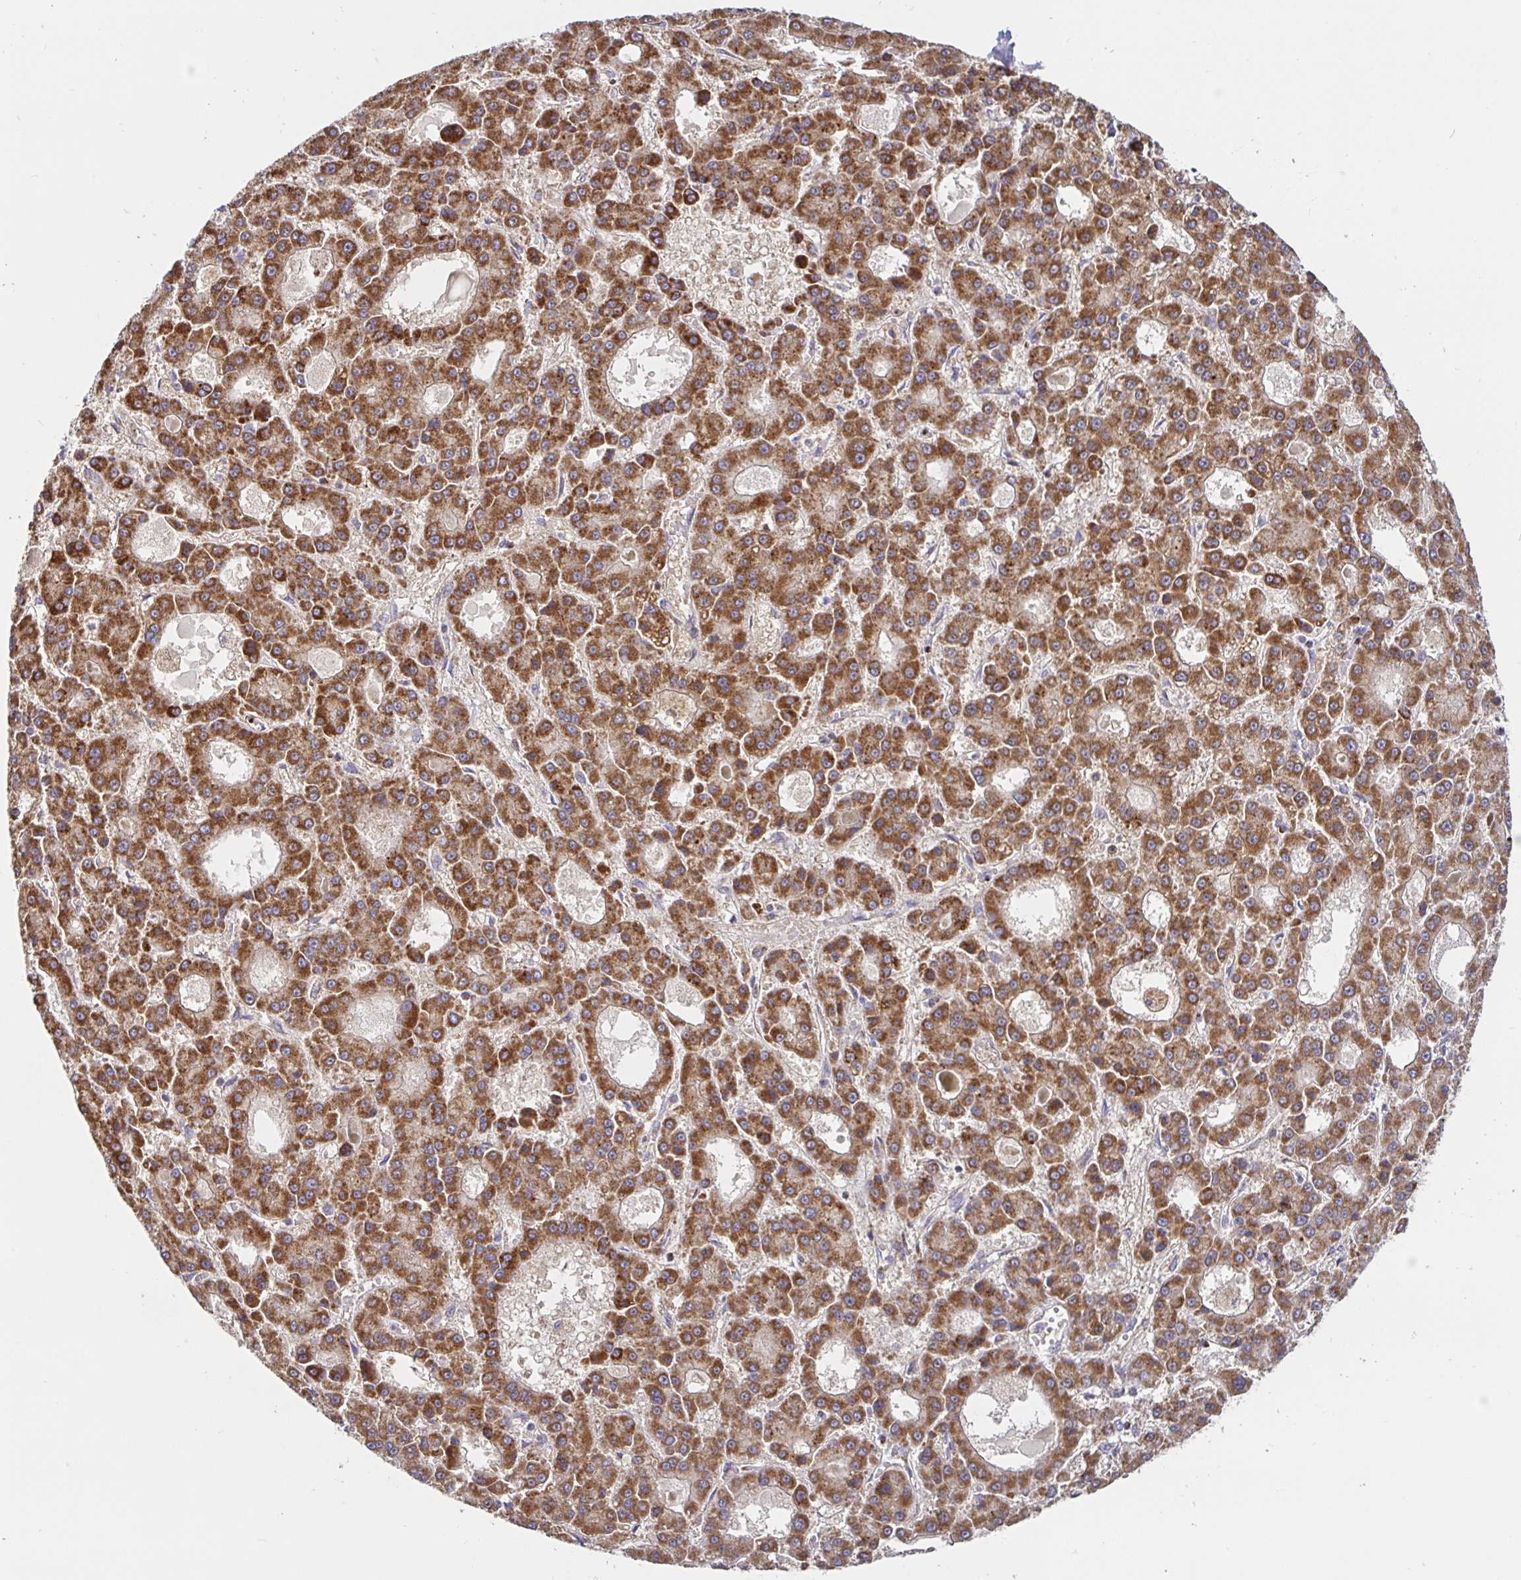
{"staining": {"intensity": "strong", "quantity": ">75%", "location": "cytoplasmic/membranous"}, "tissue": "liver cancer", "cell_type": "Tumor cells", "image_type": "cancer", "snomed": [{"axis": "morphology", "description": "Carcinoma, Hepatocellular, NOS"}, {"axis": "topography", "description": "Liver"}], "caption": "This micrograph reveals liver hepatocellular carcinoma stained with immunohistochemistry to label a protein in brown. The cytoplasmic/membranous of tumor cells show strong positivity for the protein. Nuclei are counter-stained blue.", "gene": "PRDX3", "patient": {"sex": "male", "age": 70}}